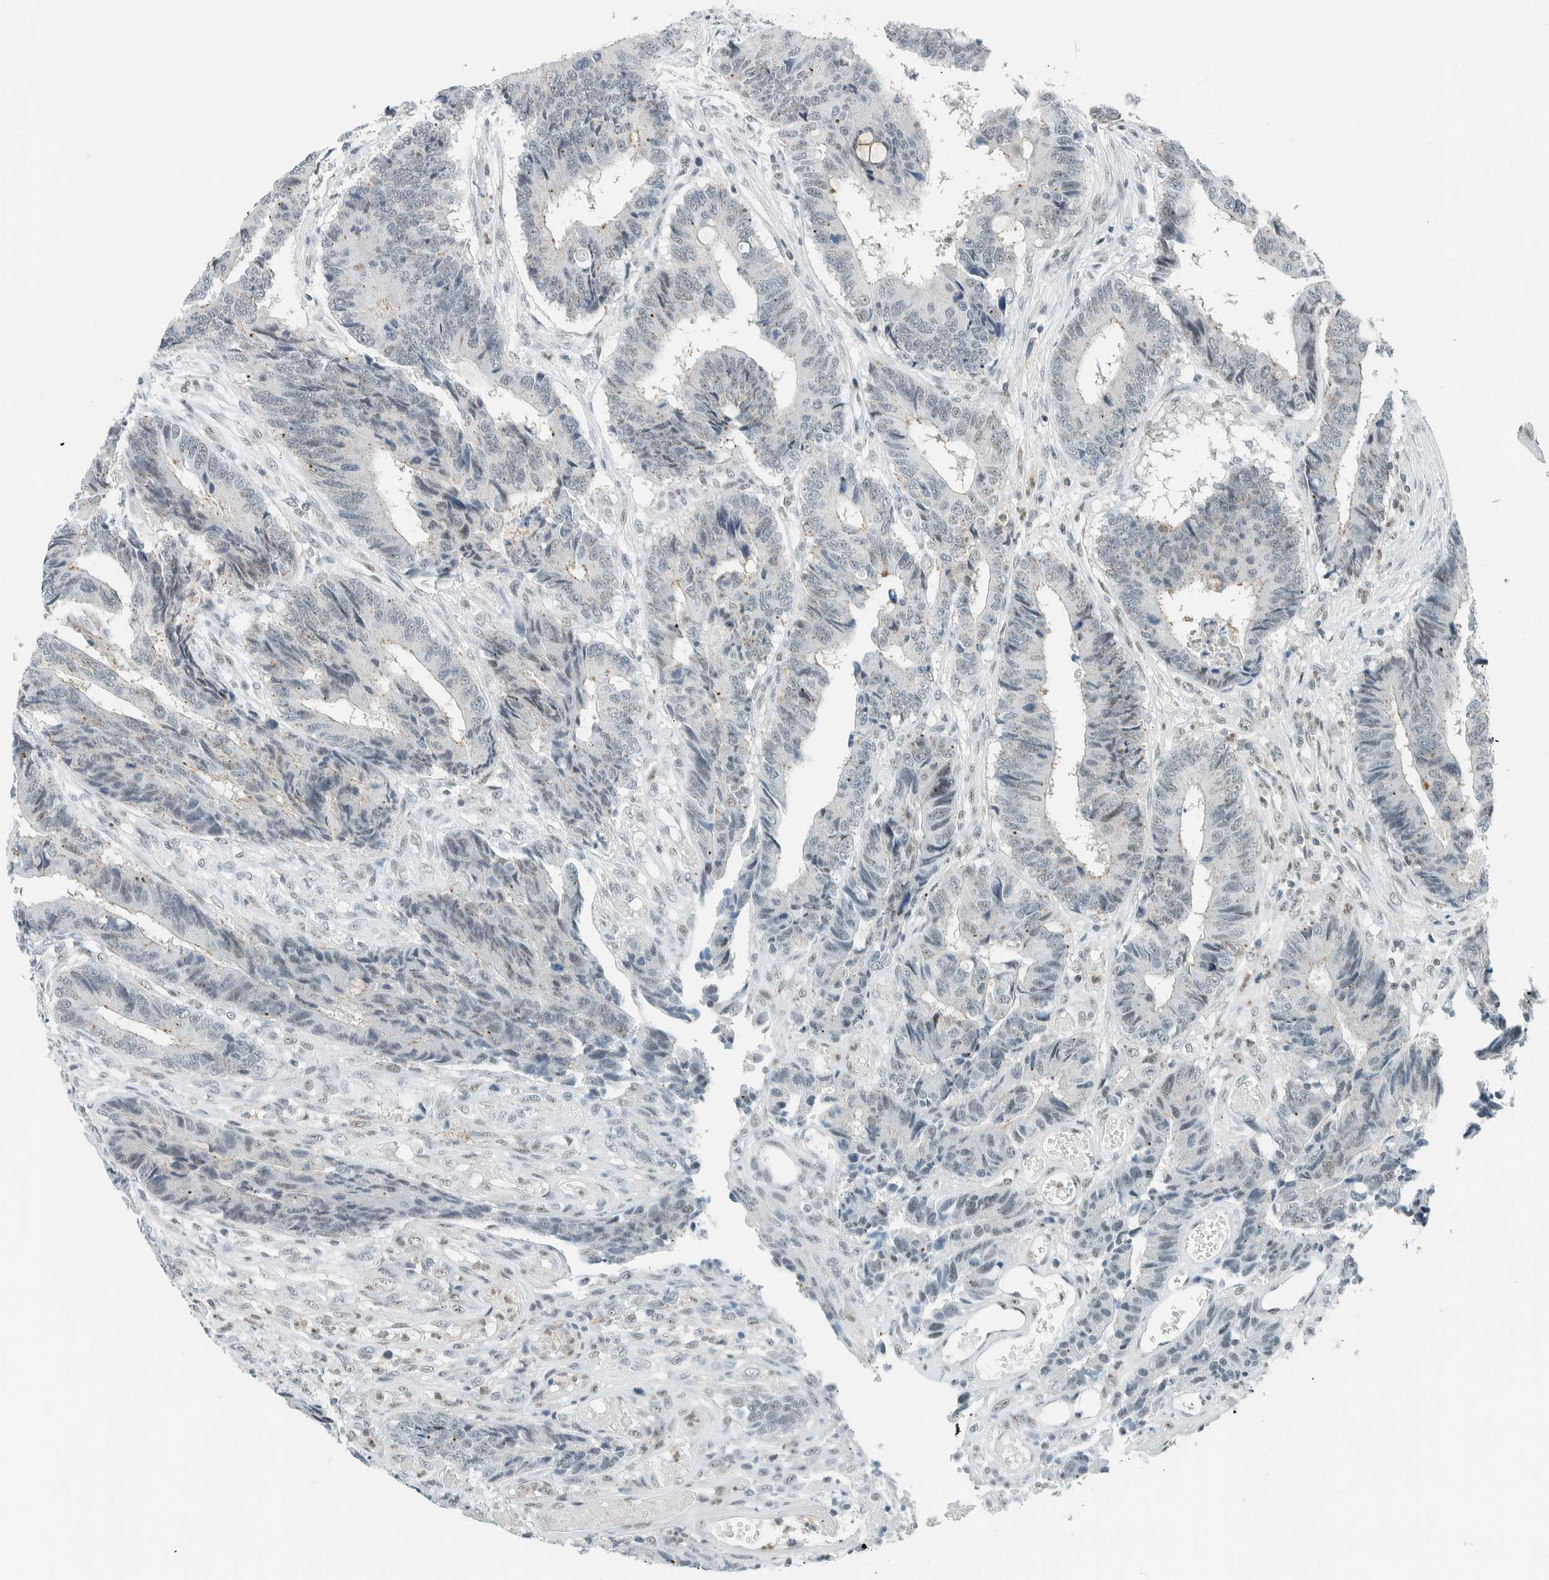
{"staining": {"intensity": "negative", "quantity": "none", "location": "none"}, "tissue": "colorectal cancer", "cell_type": "Tumor cells", "image_type": "cancer", "snomed": [{"axis": "morphology", "description": "Adenocarcinoma, NOS"}, {"axis": "topography", "description": "Rectum"}], "caption": "Protein analysis of colorectal adenocarcinoma exhibits no significant staining in tumor cells. (DAB immunohistochemistry, high magnification).", "gene": "CYSRT1", "patient": {"sex": "male", "age": 84}}